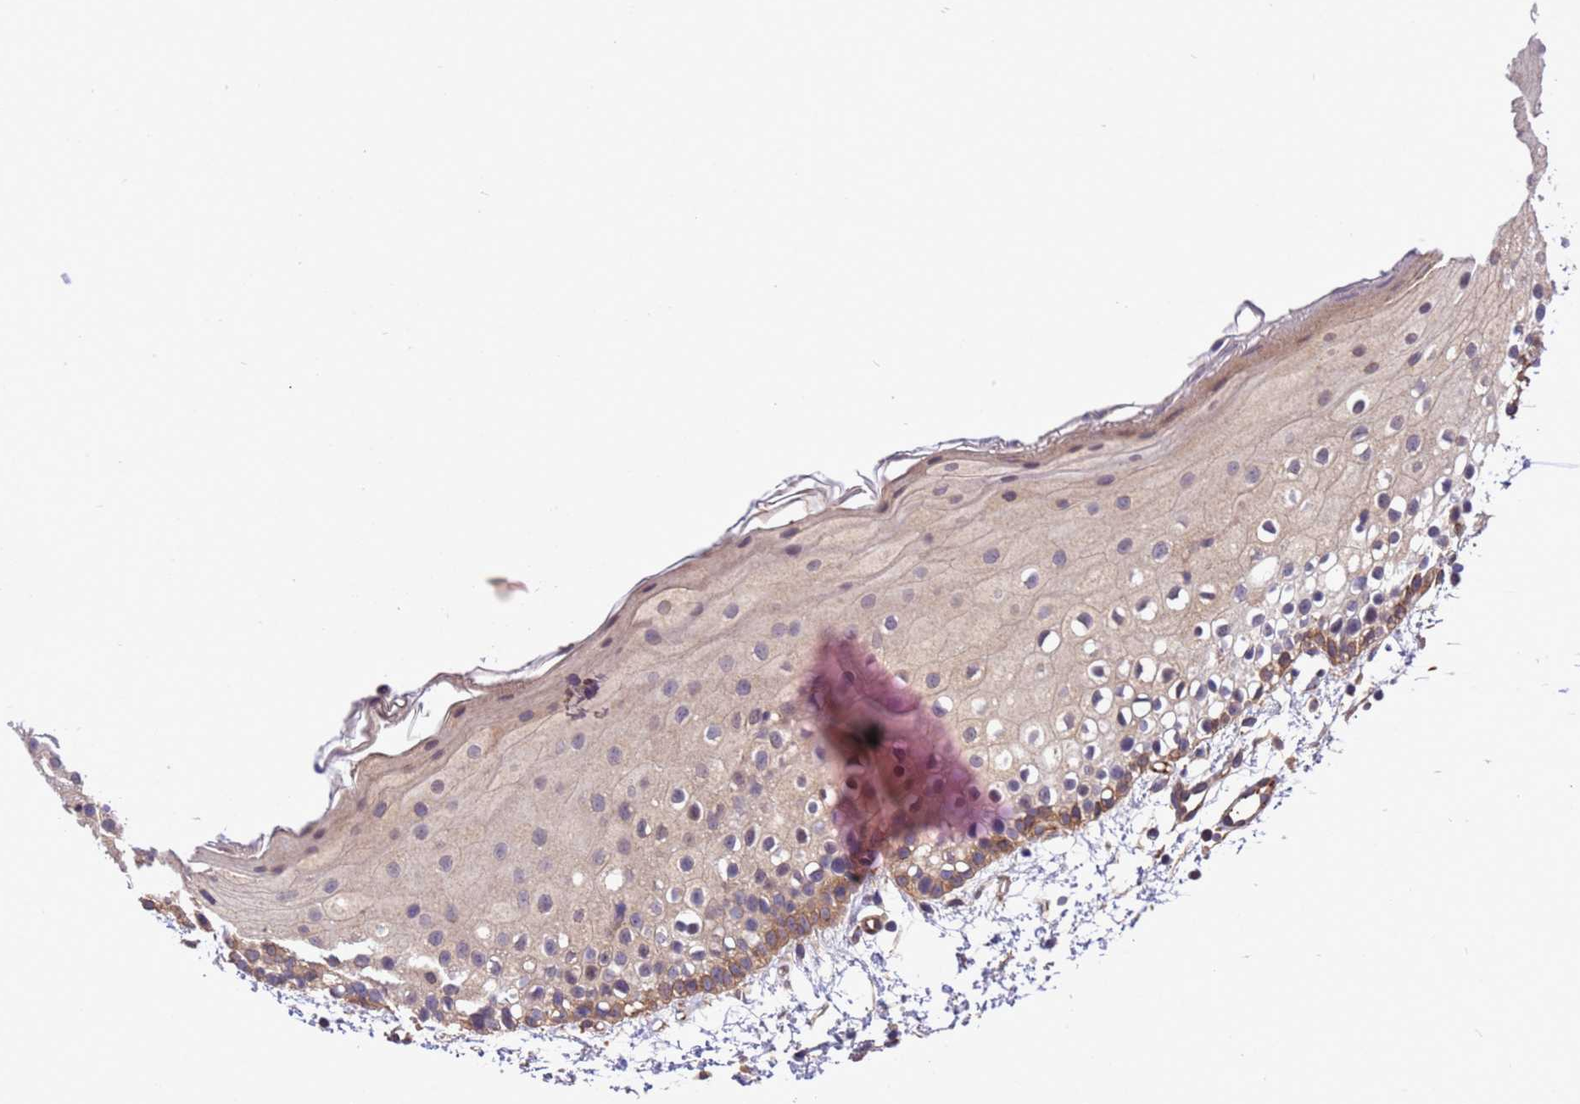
{"staining": {"intensity": "moderate", "quantity": "<25%", "location": "cytoplasmic/membranous"}, "tissue": "oral mucosa", "cell_type": "Squamous epithelial cells", "image_type": "normal", "snomed": [{"axis": "morphology", "description": "Normal tissue, NOS"}, {"axis": "topography", "description": "Oral tissue"}], "caption": "Oral mucosa stained for a protein reveals moderate cytoplasmic/membranous positivity in squamous epithelial cells. (DAB IHC with brightfield microscopy, high magnification).", "gene": "ARHGAP12", "patient": {"sex": "male", "age": 28}}